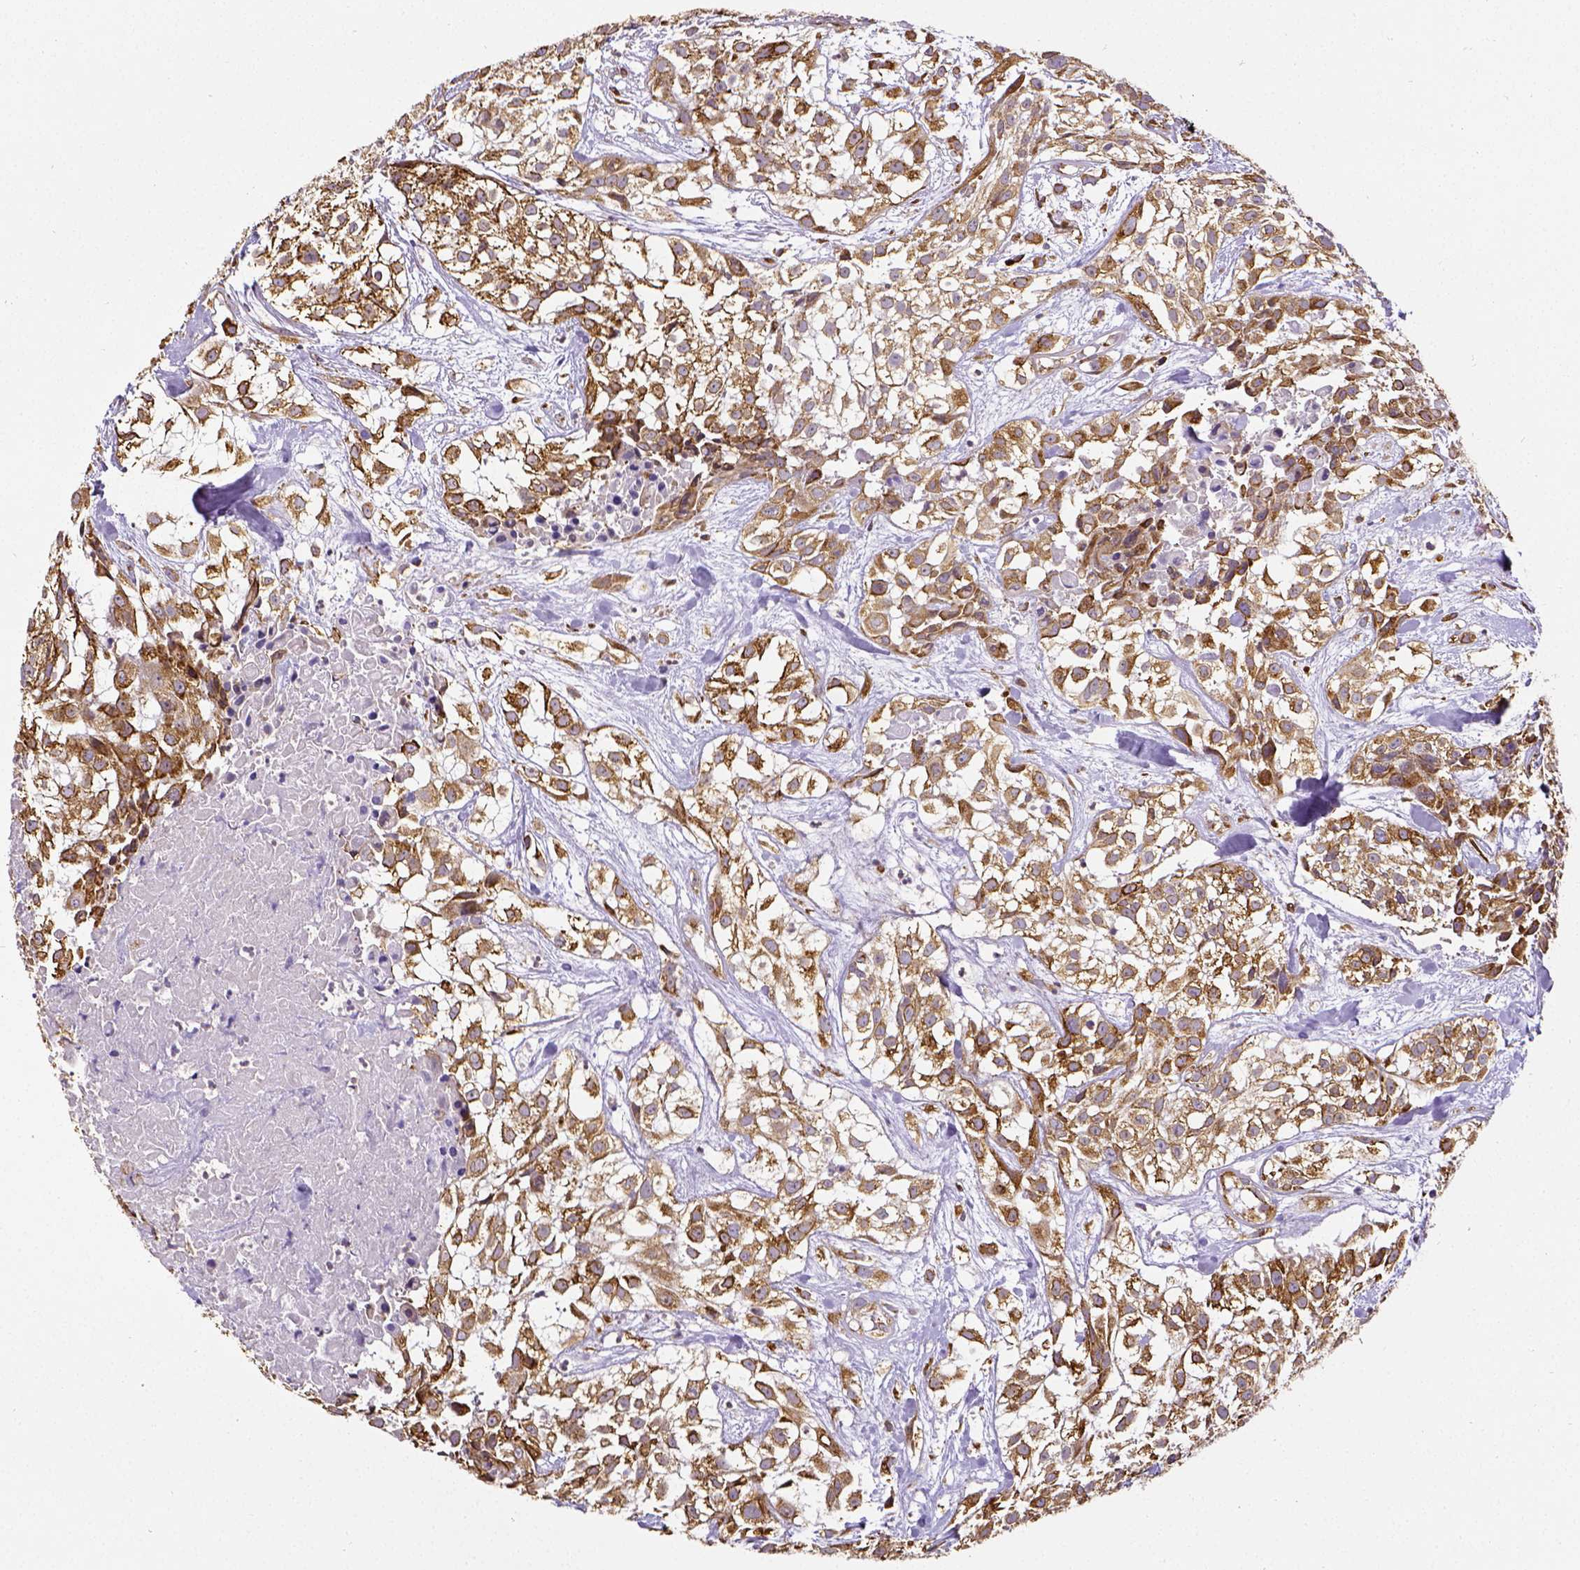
{"staining": {"intensity": "moderate", "quantity": ">75%", "location": "cytoplasmic/membranous"}, "tissue": "urothelial cancer", "cell_type": "Tumor cells", "image_type": "cancer", "snomed": [{"axis": "morphology", "description": "Urothelial carcinoma, High grade"}, {"axis": "topography", "description": "Urinary bladder"}], "caption": "Protein analysis of urothelial cancer tissue demonstrates moderate cytoplasmic/membranous positivity in about >75% of tumor cells.", "gene": "MTDH", "patient": {"sex": "male", "age": 56}}